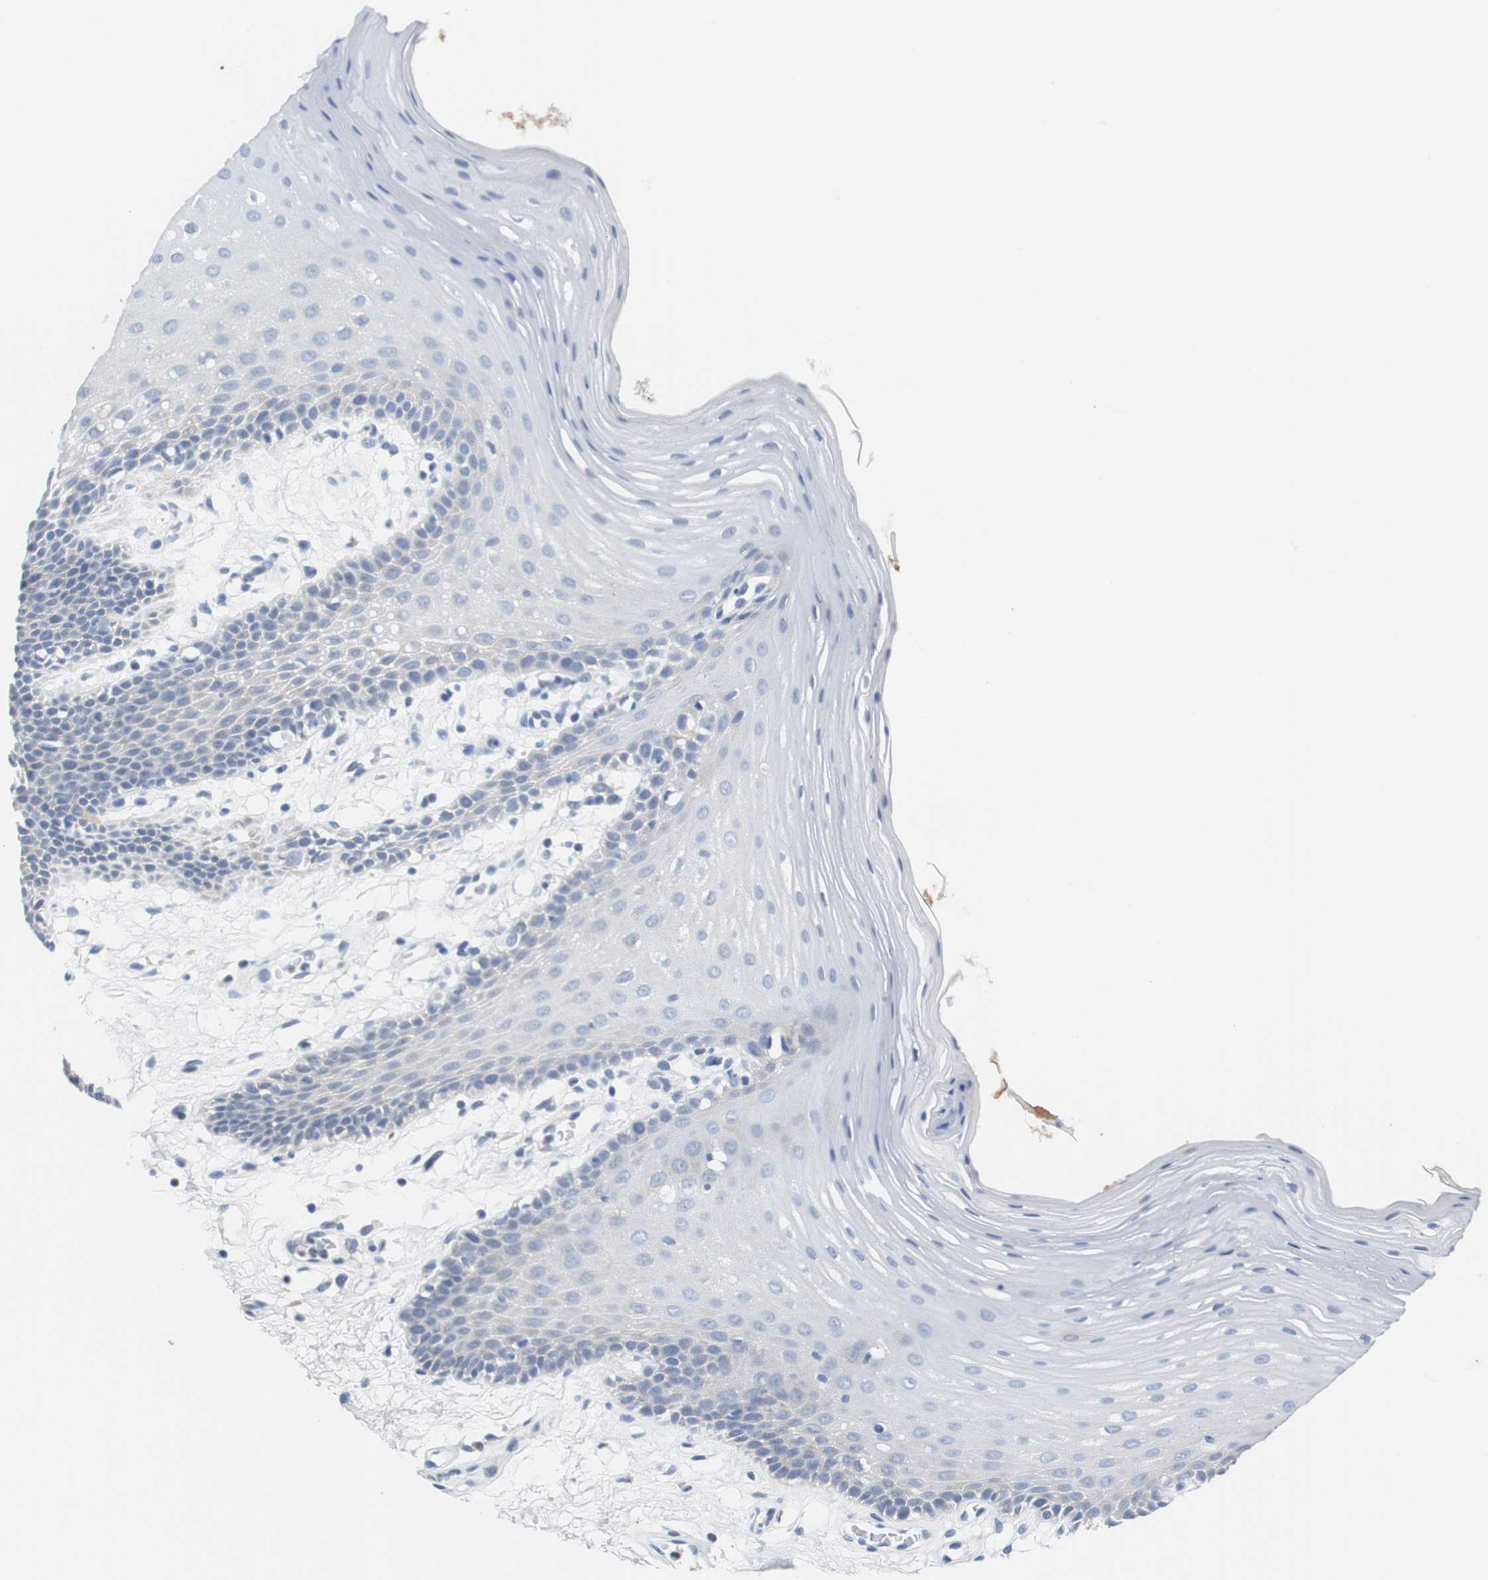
{"staining": {"intensity": "negative", "quantity": "none", "location": "none"}, "tissue": "oral mucosa", "cell_type": "Squamous epithelial cells", "image_type": "normal", "snomed": [{"axis": "morphology", "description": "Normal tissue, NOS"}, {"axis": "morphology", "description": "Squamous cell carcinoma, NOS"}, {"axis": "topography", "description": "Skeletal muscle"}, {"axis": "topography", "description": "Oral tissue"}, {"axis": "topography", "description": "Head-Neck"}], "caption": "Histopathology image shows no protein staining in squamous epithelial cells of benign oral mucosa.", "gene": "PCK1", "patient": {"sex": "male", "age": 71}}